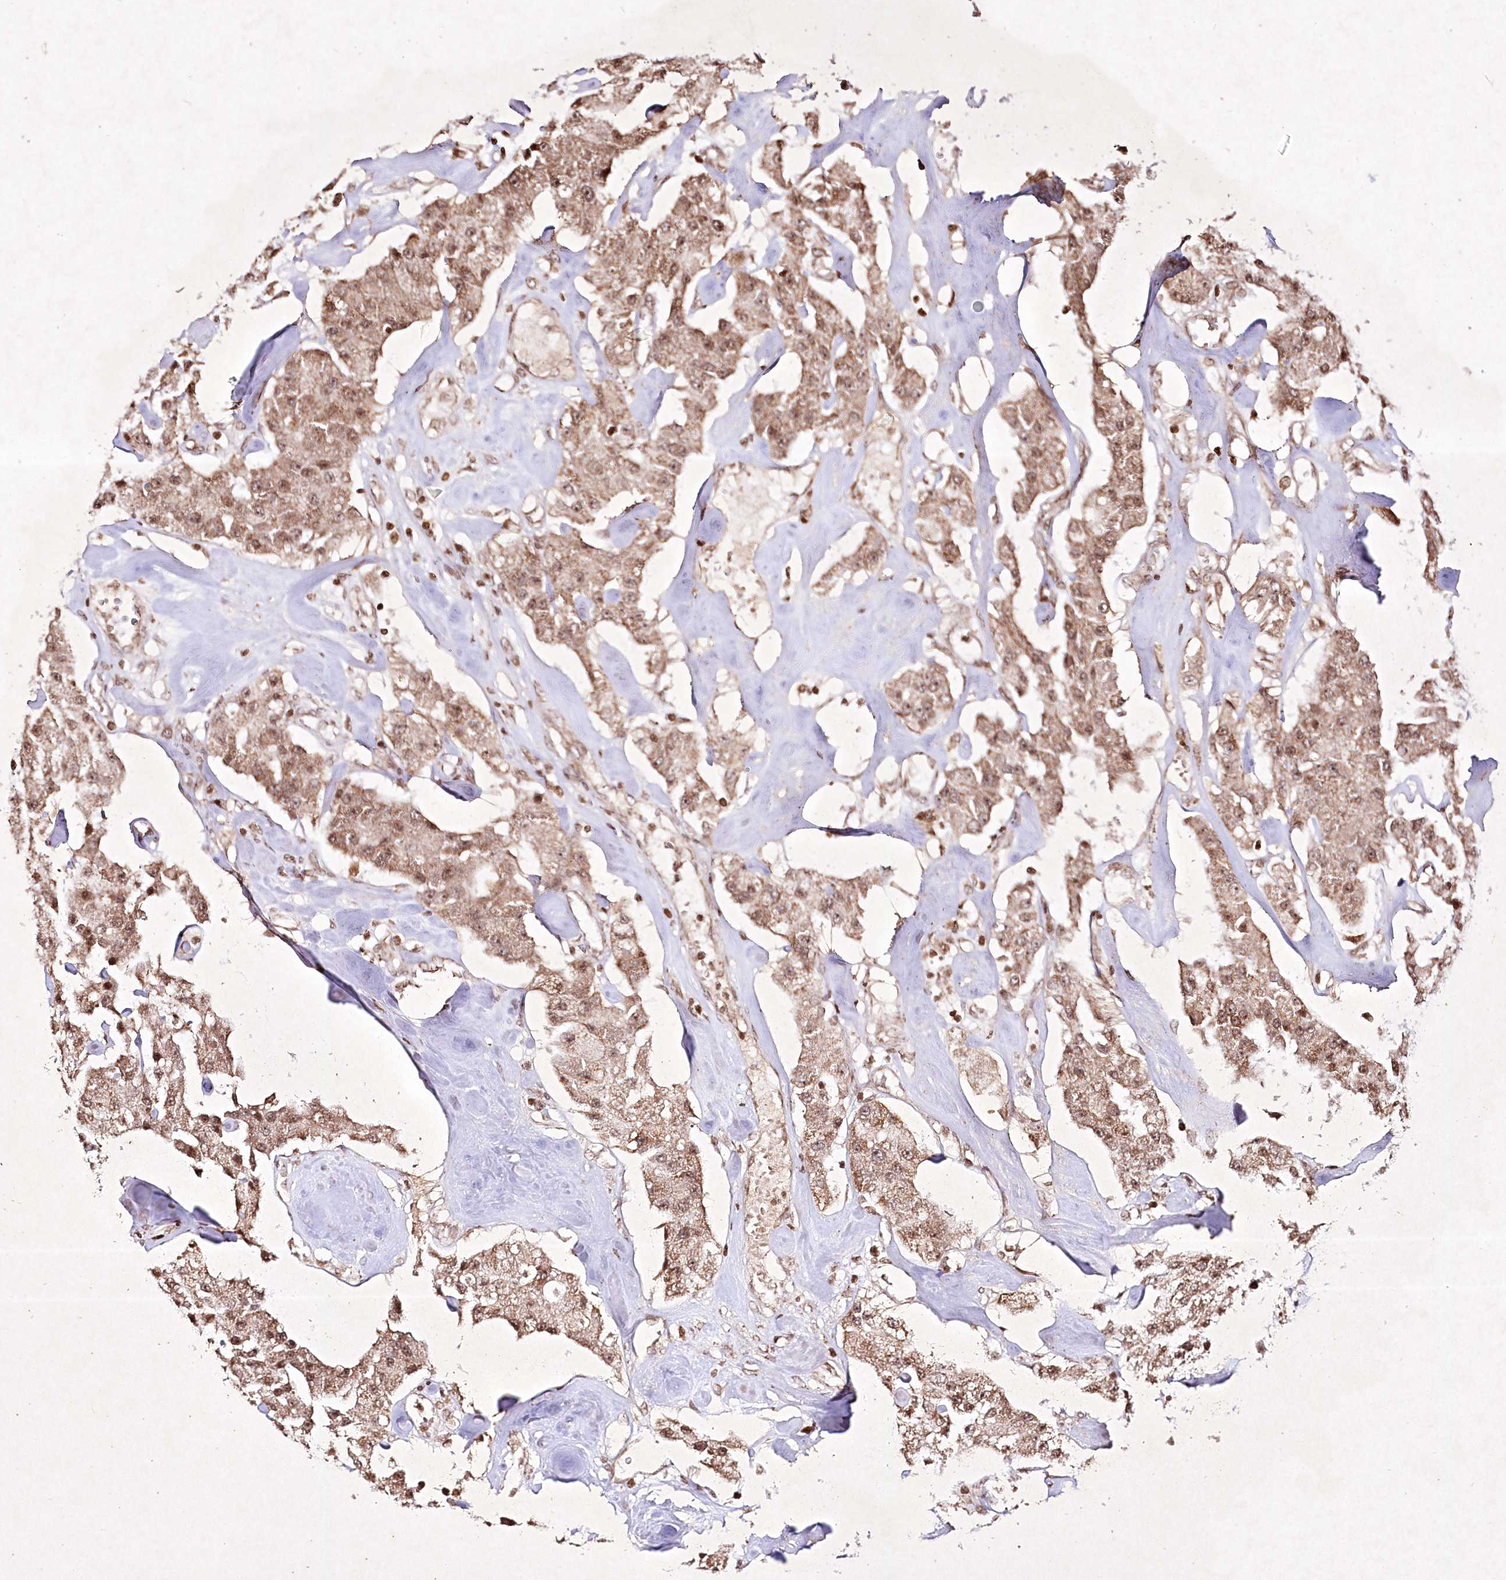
{"staining": {"intensity": "moderate", "quantity": ">75%", "location": "cytoplasmic/membranous,nuclear"}, "tissue": "carcinoid", "cell_type": "Tumor cells", "image_type": "cancer", "snomed": [{"axis": "morphology", "description": "Carcinoid, malignant, NOS"}, {"axis": "topography", "description": "Pancreas"}], "caption": "Protein positivity by IHC demonstrates moderate cytoplasmic/membranous and nuclear positivity in approximately >75% of tumor cells in carcinoid (malignant).", "gene": "CARM1", "patient": {"sex": "male", "age": 41}}